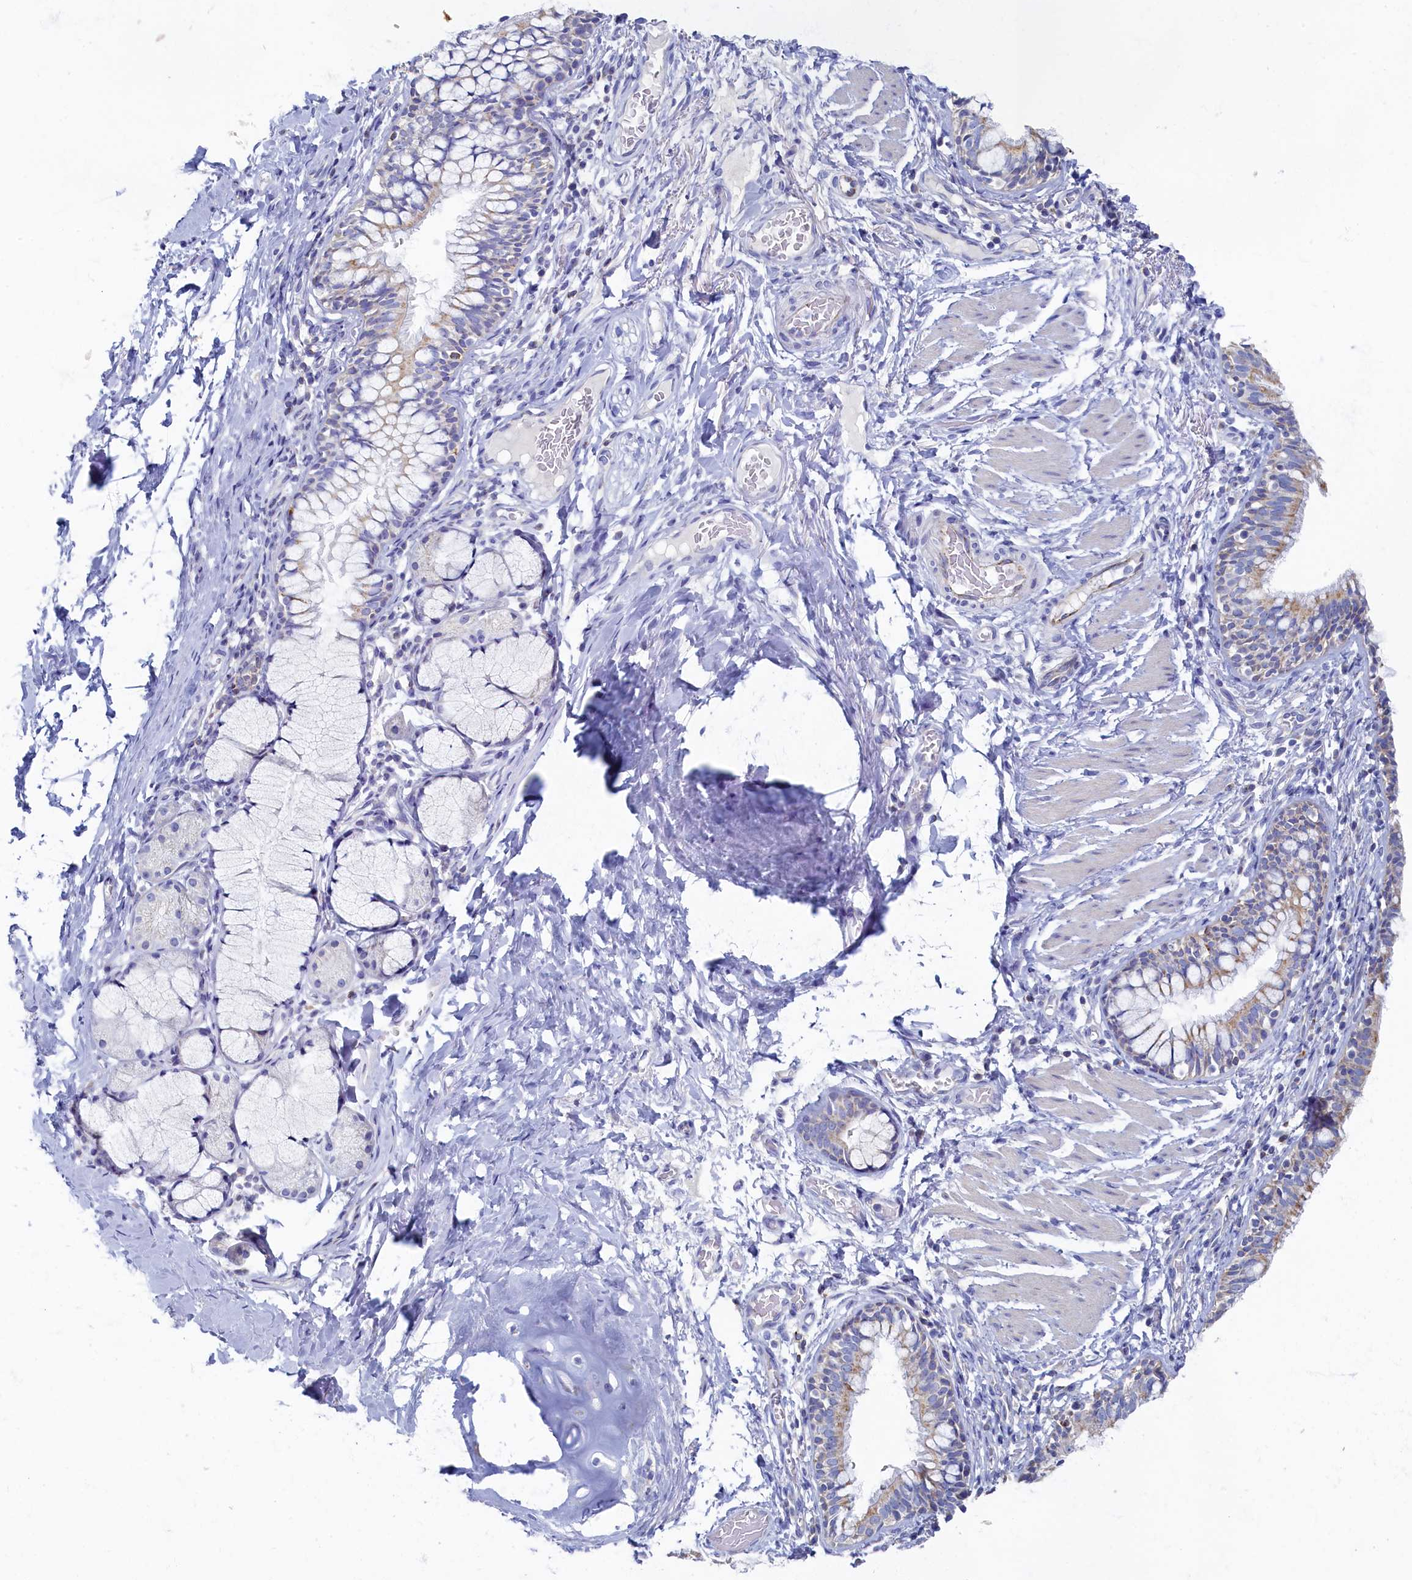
{"staining": {"intensity": "moderate", "quantity": "25%-75%", "location": "cytoplasmic/membranous"}, "tissue": "bronchus", "cell_type": "Respiratory epithelial cells", "image_type": "normal", "snomed": [{"axis": "morphology", "description": "Normal tissue, NOS"}, {"axis": "topography", "description": "Cartilage tissue"}, {"axis": "topography", "description": "Bronchus"}], "caption": "A brown stain labels moderate cytoplasmic/membranous staining of a protein in respiratory epithelial cells of unremarkable human bronchus. (Stains: DAB in brown, nuclei in blue, Microscopy: brightfield microscopy at high magnification).", "gene": "OCIAD2", "patient": {"sex": "female", "age": 36}}